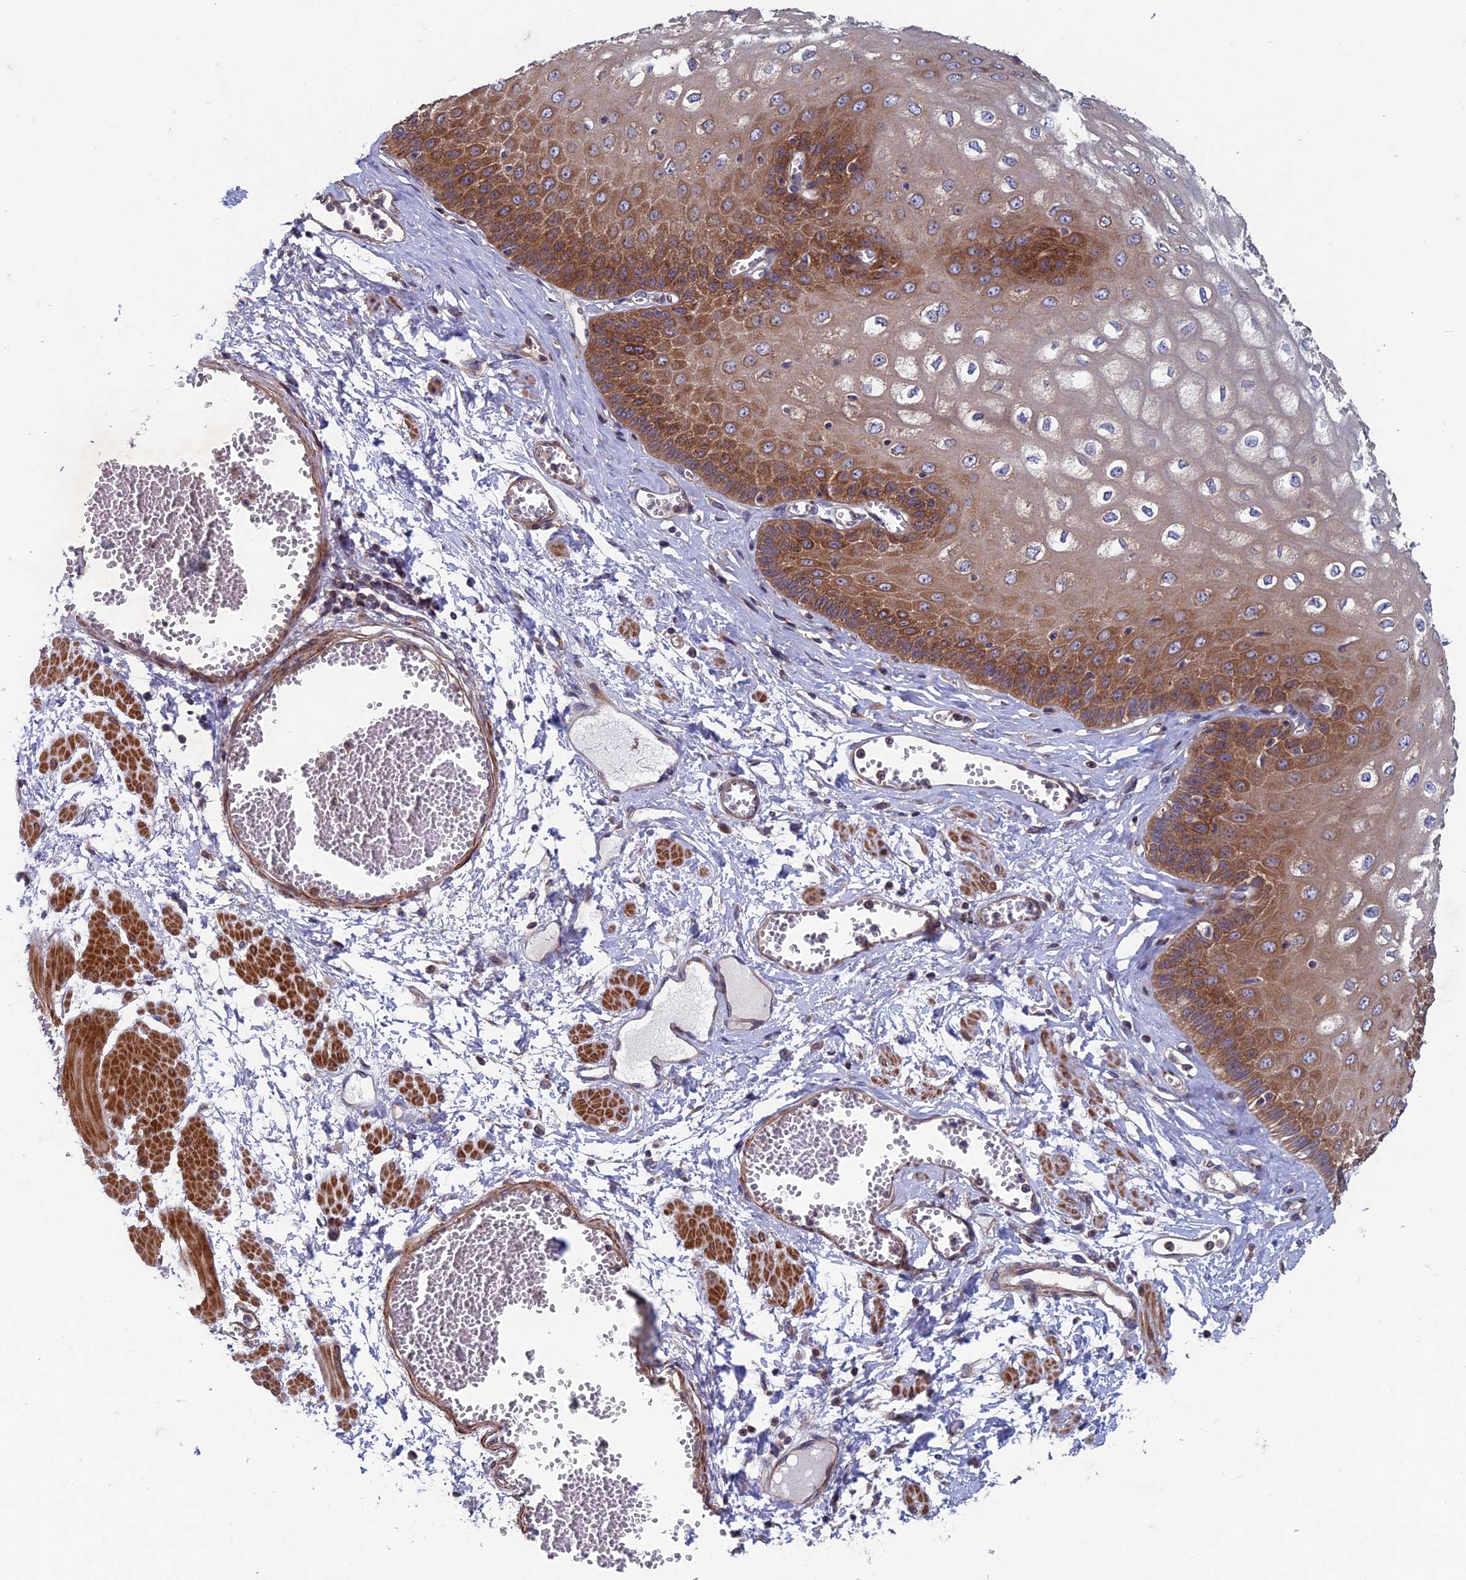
{"staining": {"intensity": "strong", "quantity": "25%-75%", "location": "cytoplasmic/membranous"}, "tissue": "esophagus", "cell_type": "Squamous epithelial cells", "image_type": "normal", "snomed": [{"axis": "morphology", "description": "Normal tissue, NOS"}, {"axis": "topography", "description": "Esophagus"}], "caption": "DAB immunohistochemical staining of normal esophagus displays strong cytoplasmic/membranous protein expression in approximately 25%-75% of squamous epithelial cells.", "gene": "NCAPG", "patient": {"sex": "male", "age": 60}}